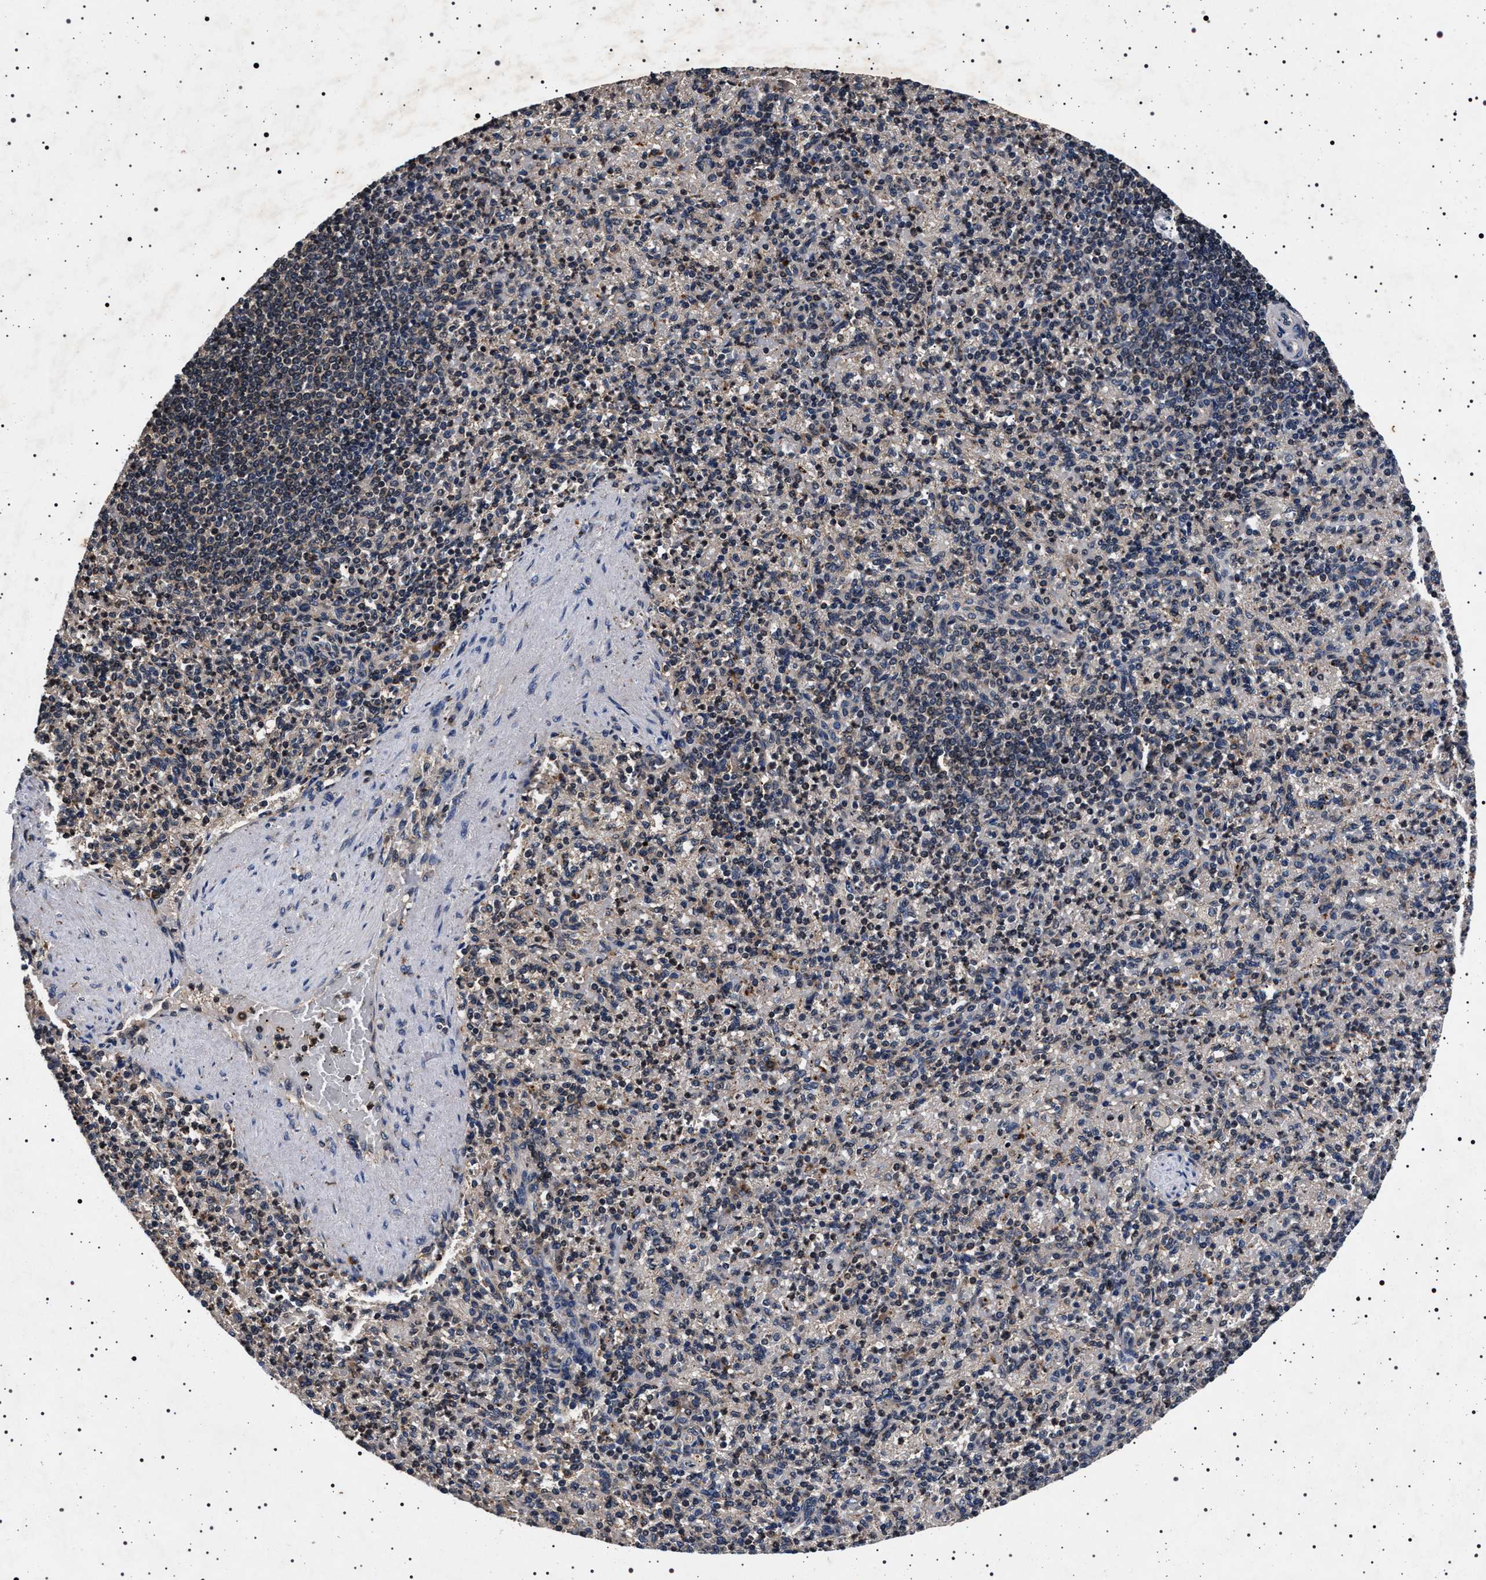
{"staining": {"intensity": "weak", "quantity": "25%-75%", "location": "cytoplasmic/membranous"}, "tissue": "spleen", "cell_type": "Cells in red pulp", "image_type": "normal", "snomed": [{"axis": "morphology", "description": "Normal tissue, NOS"}, {"axis": "topography", "description": "Spleen"}], "caption": "This histopathology image displays normal spleen stained with immunohistochemistry to label a protein in brown. The cytoplasmic/membranous of cells in red pulp show weak positivity for the protein. Nuclei are counter-stained blue.", "gene": "CDKN1B", "patient": {"sex": "female", "age": 74}}